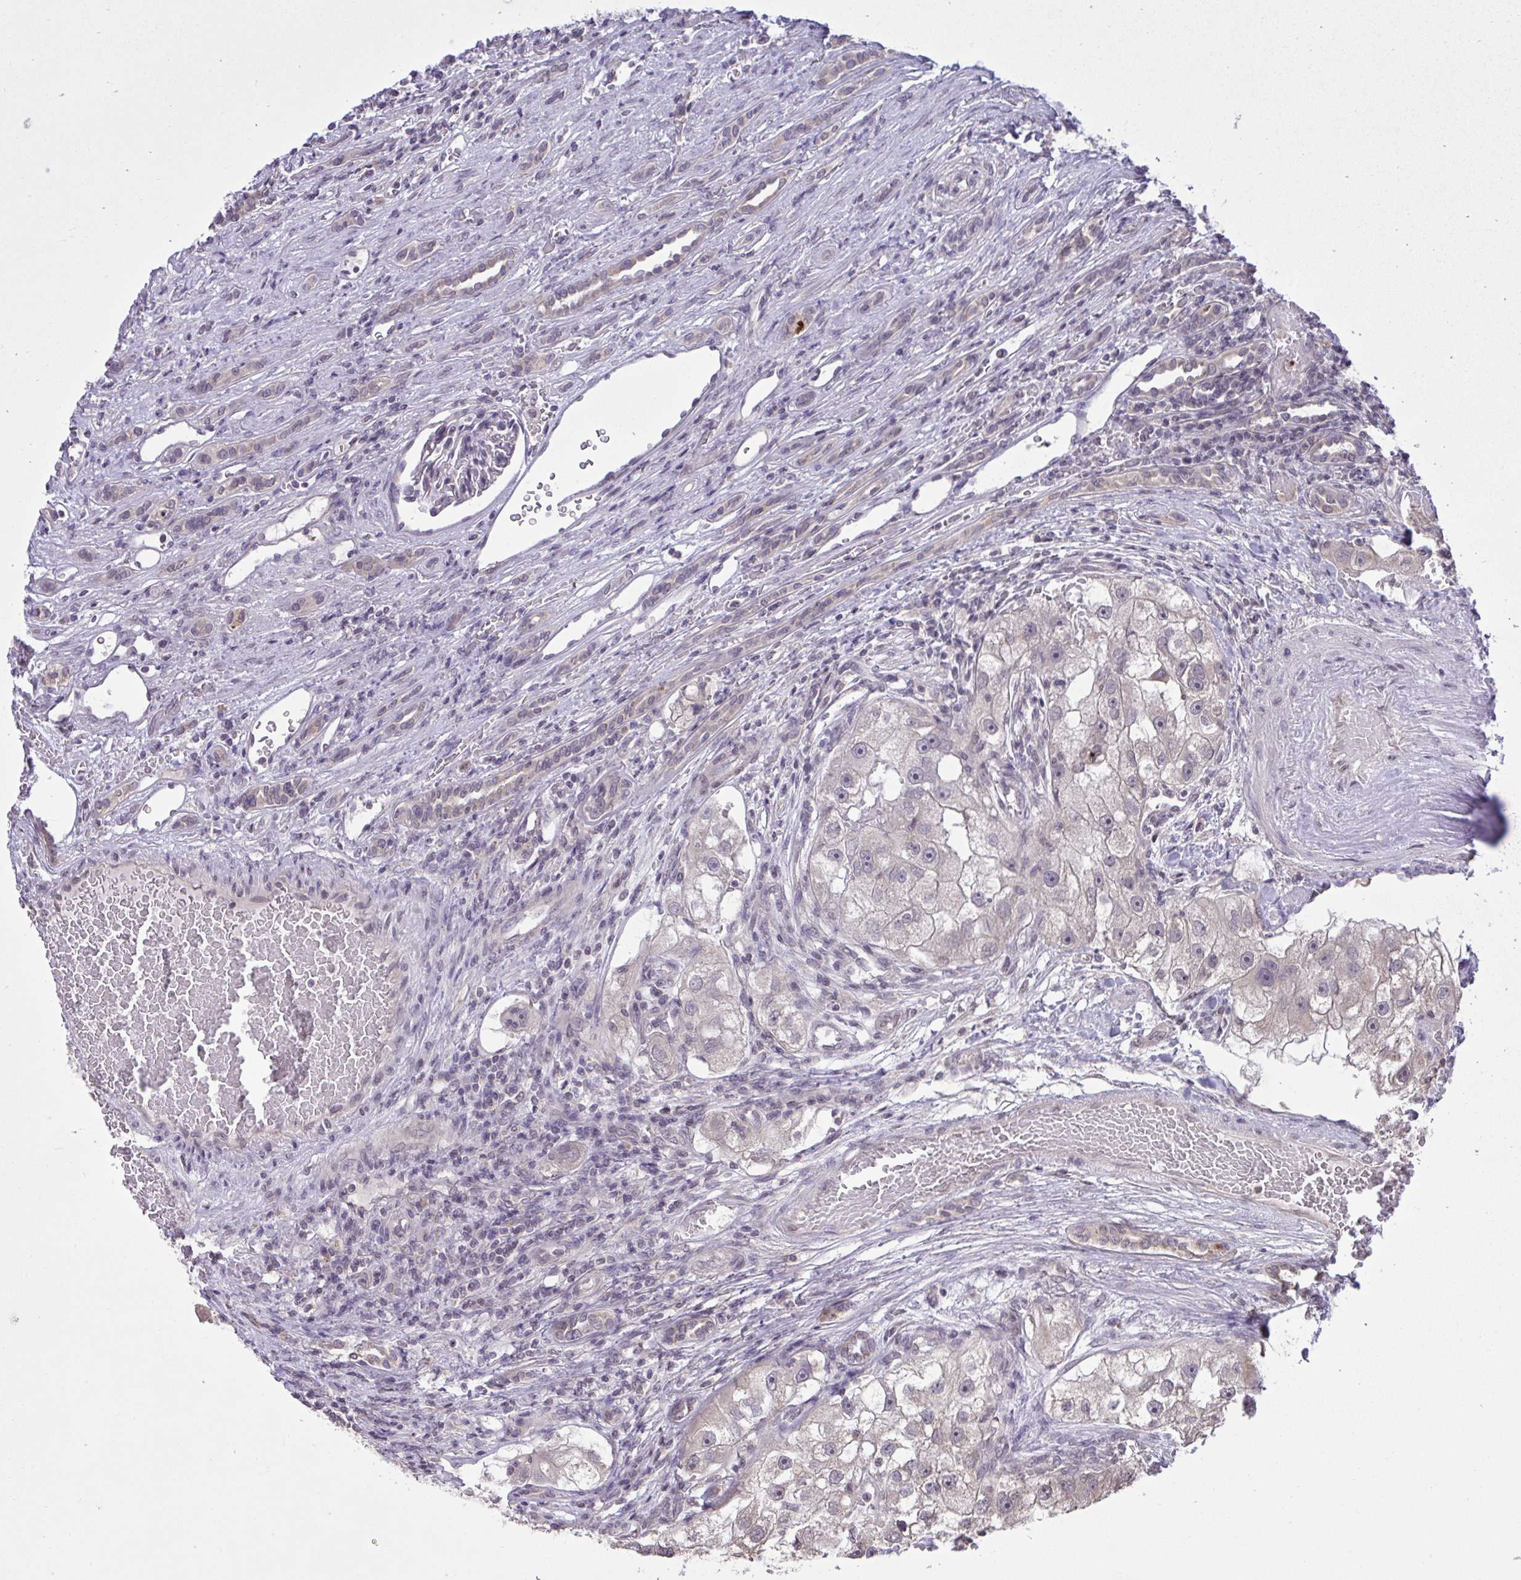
{"staining": {"intensity": "negative", "quantity": "none", "location": "none"}, "tissue": "renal cancer", "cell_type": "Tumor cells", "image_type": "cancer", "snomed": [{"axis": "morphology", "description": "Adenocarcinoma, NOS"}, {"axis": "topography", "description": "Kidney"}], "caption": "Micrograph shows no protein expression in tumor cells of renal adenocarcinoma tissue. The staining was performed using DAB to visualize the protein expression in brown, while the nuclei were stained in blue with hematoxylin (Magnification: 20x).", "gene": "CYP20A1", "patient": {"sex": "male", "age": 63}}